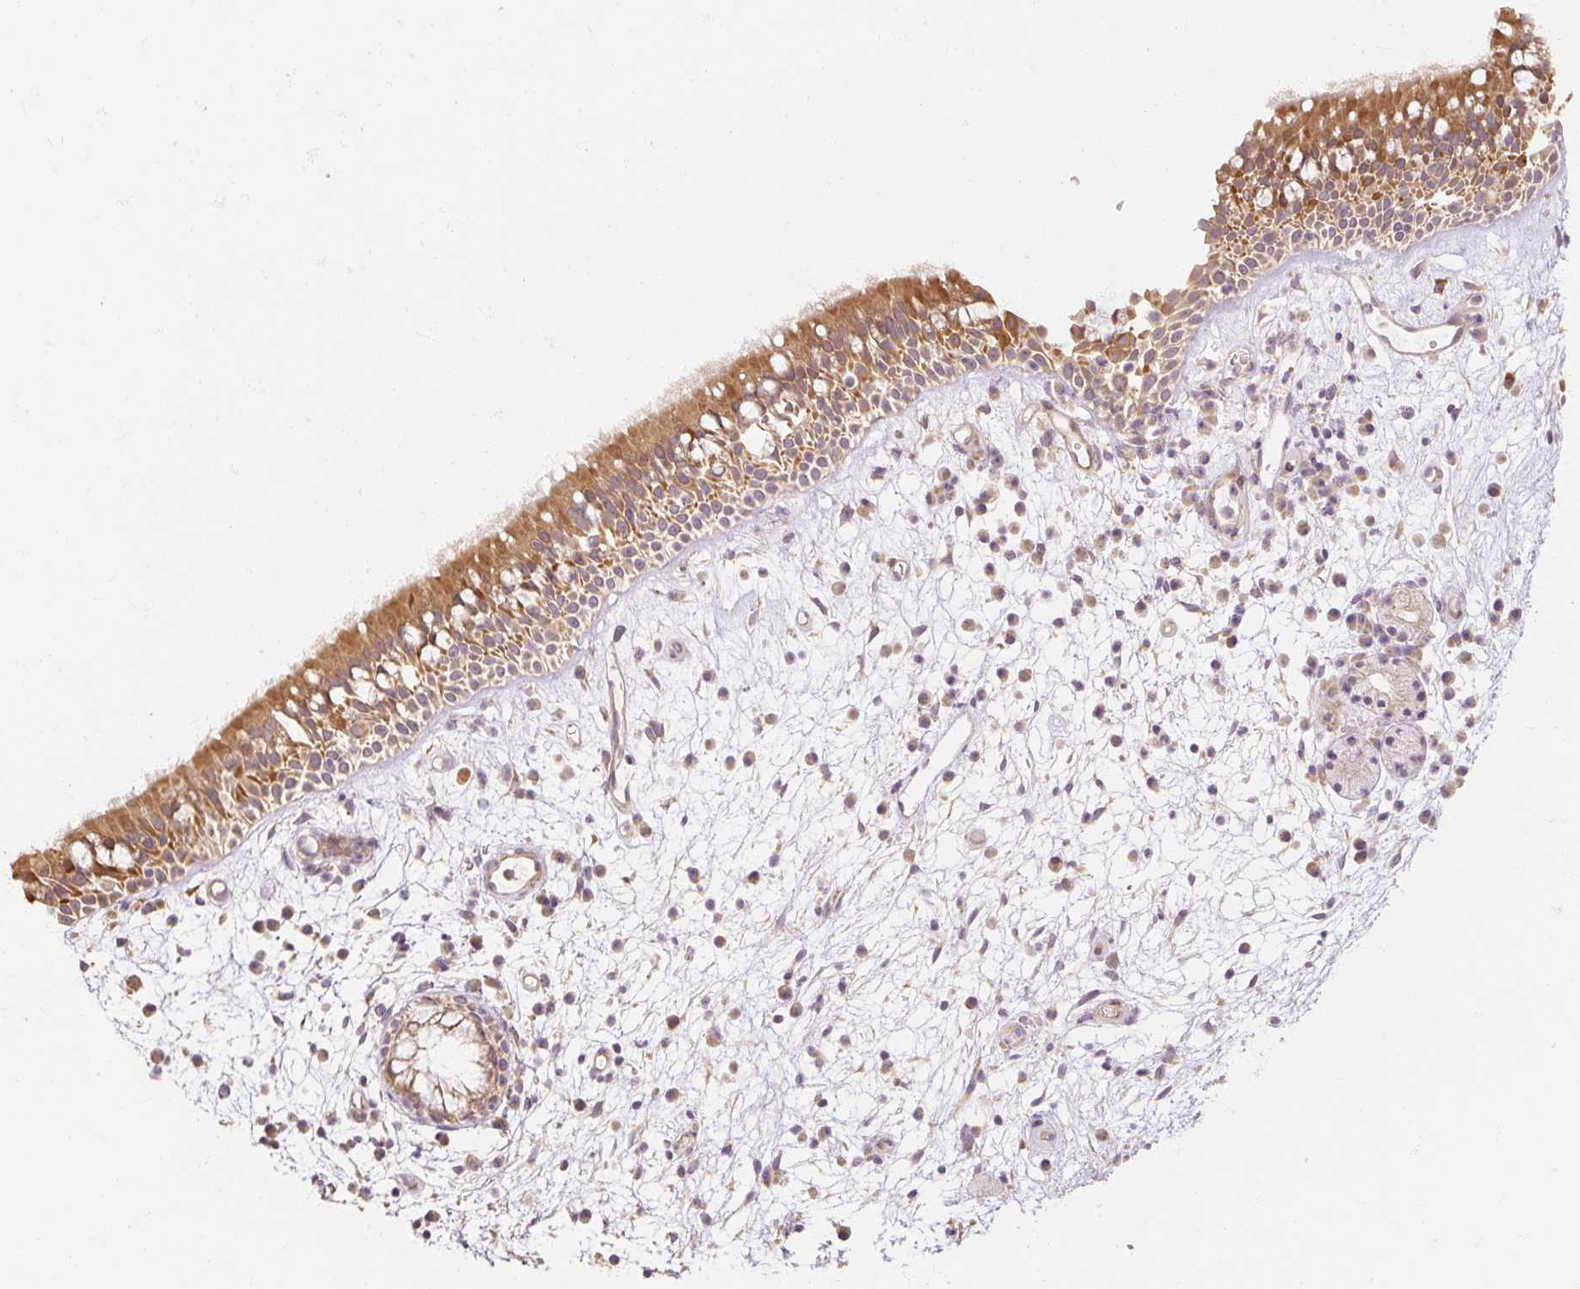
{"staining": {"intensity": "moderate", "quantity": "25%-75%", "location": "cytoplasmic/membranous"}, "tissue": "nasopharynx", "cell_type": "Respiratory epithelial cells", "image_type": "normal", "snomed": [{"axis": "morphology", "description": "Normal tissue, NOS"}, {"axis": "morphology", "description": "Inflammation, NOS"}, {"axis": "topography", "description": "Nasopharynx"}], "caption": "Moderate cytoplasmic/membranous staining for a protein is appreciated in about 25%-75% of respiratory epithelial cells of benign nasopharynx using IHC.", "gene": "RB1CC1", "patient": {"sex": "male", "age": 54}}